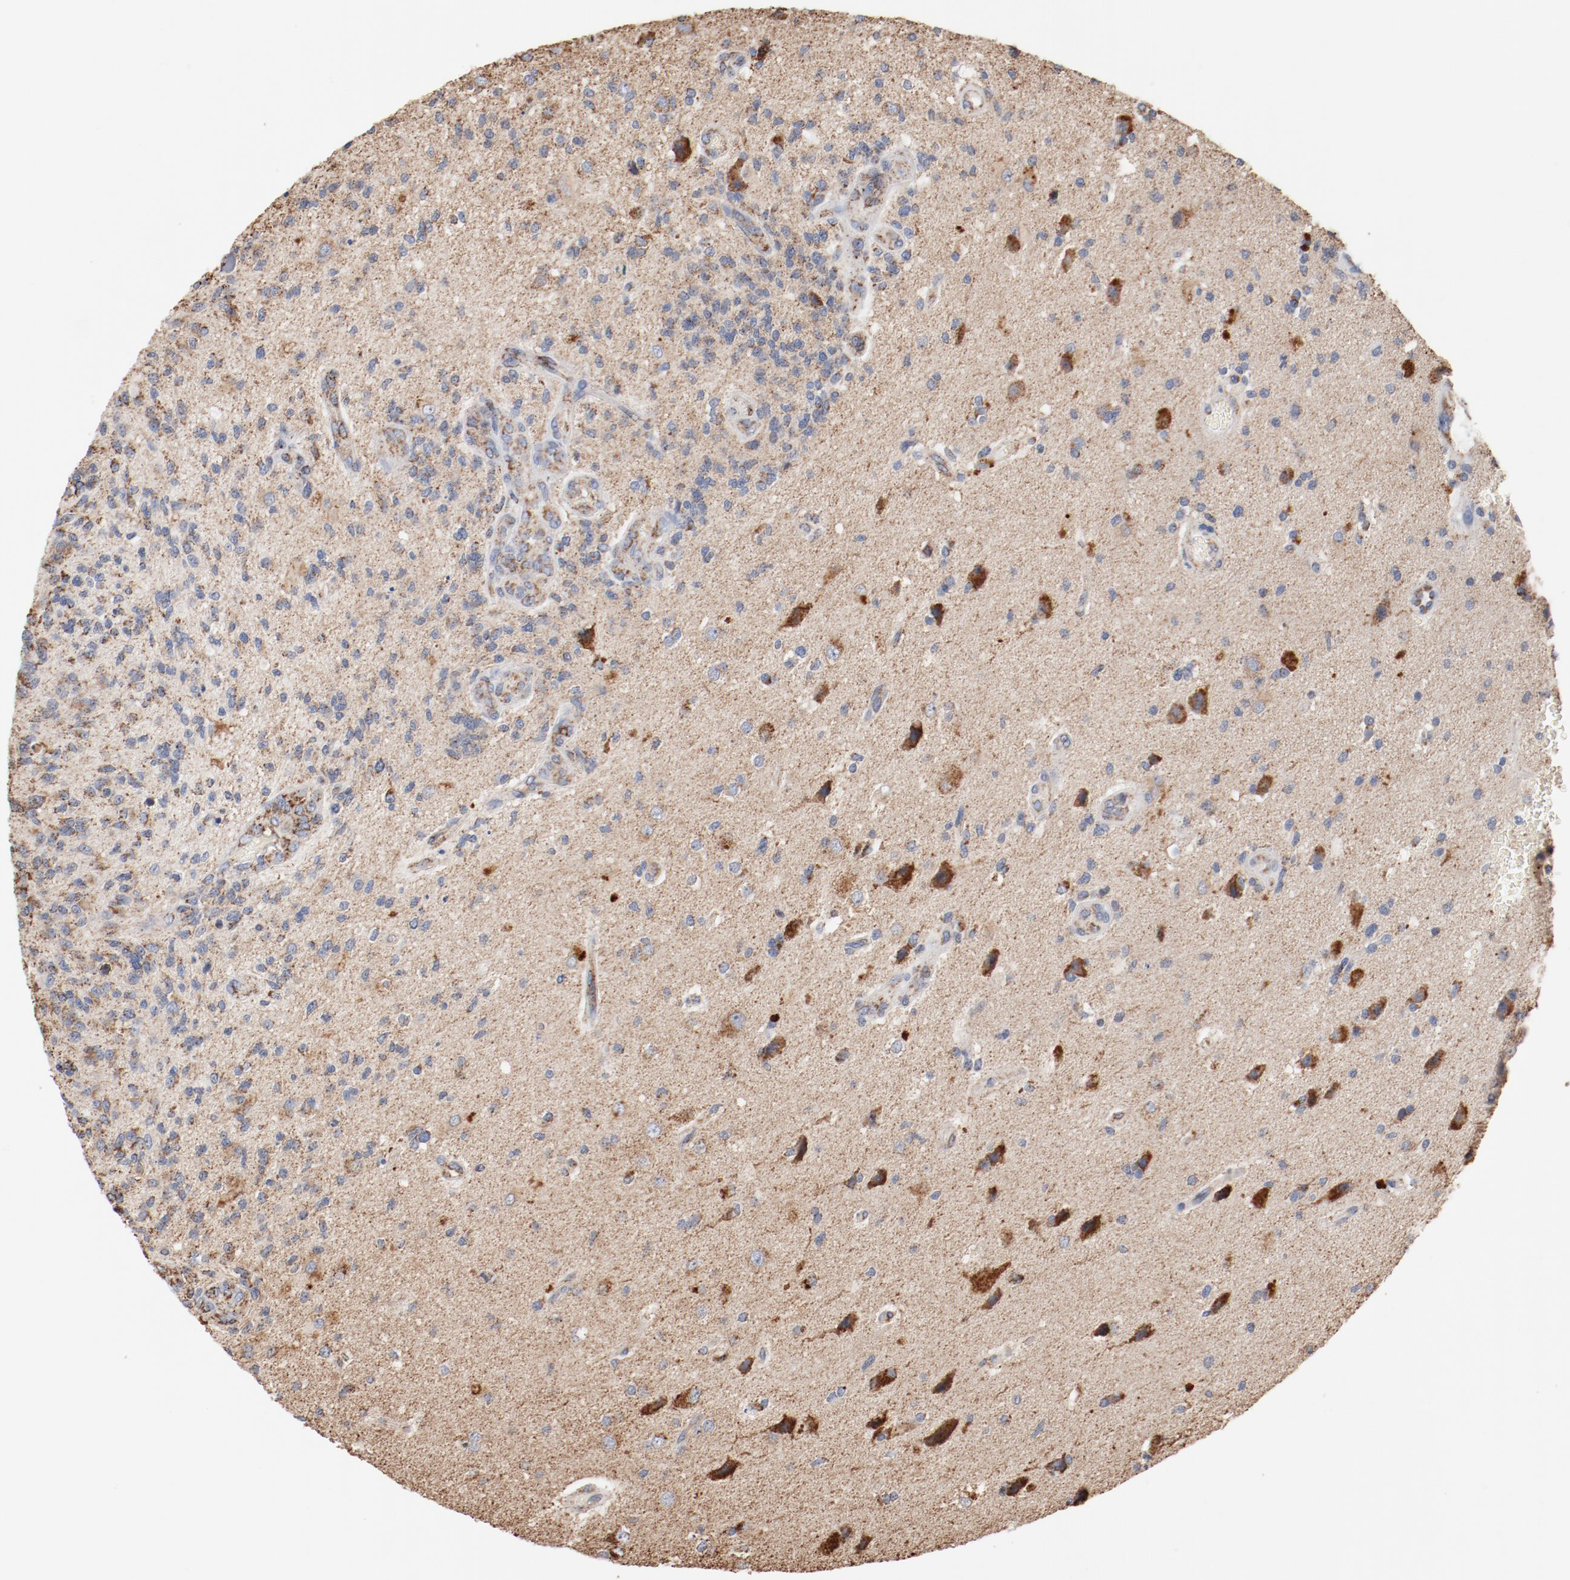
{"staining": {"intensity": "moderate", "quantity": "25%-75%", "location": "cytoplasmic/membranous"}, "tissue": "glioma", "cell_type": "Tumor cells", "image_type": "cancer", "snomed": [{"axis": "morphology", "description": "Normal tissue, NOS"}, {"axis": "morphology", "description": "Glioma, malignant, High grade"}, {"axis": "topography", "description": "Cerebral cortex"}], "caption": "Immunohistochemistry (DAB (3,3'-diaminobenzidine)) staining of high-grade glioma (malignant) exhibits moderate cytoplasmic/membranous protein staining in about 25%-75% of tumor cells.", "gene": "NDUFS4", "patient": {"sex": "male", "age": 75}}